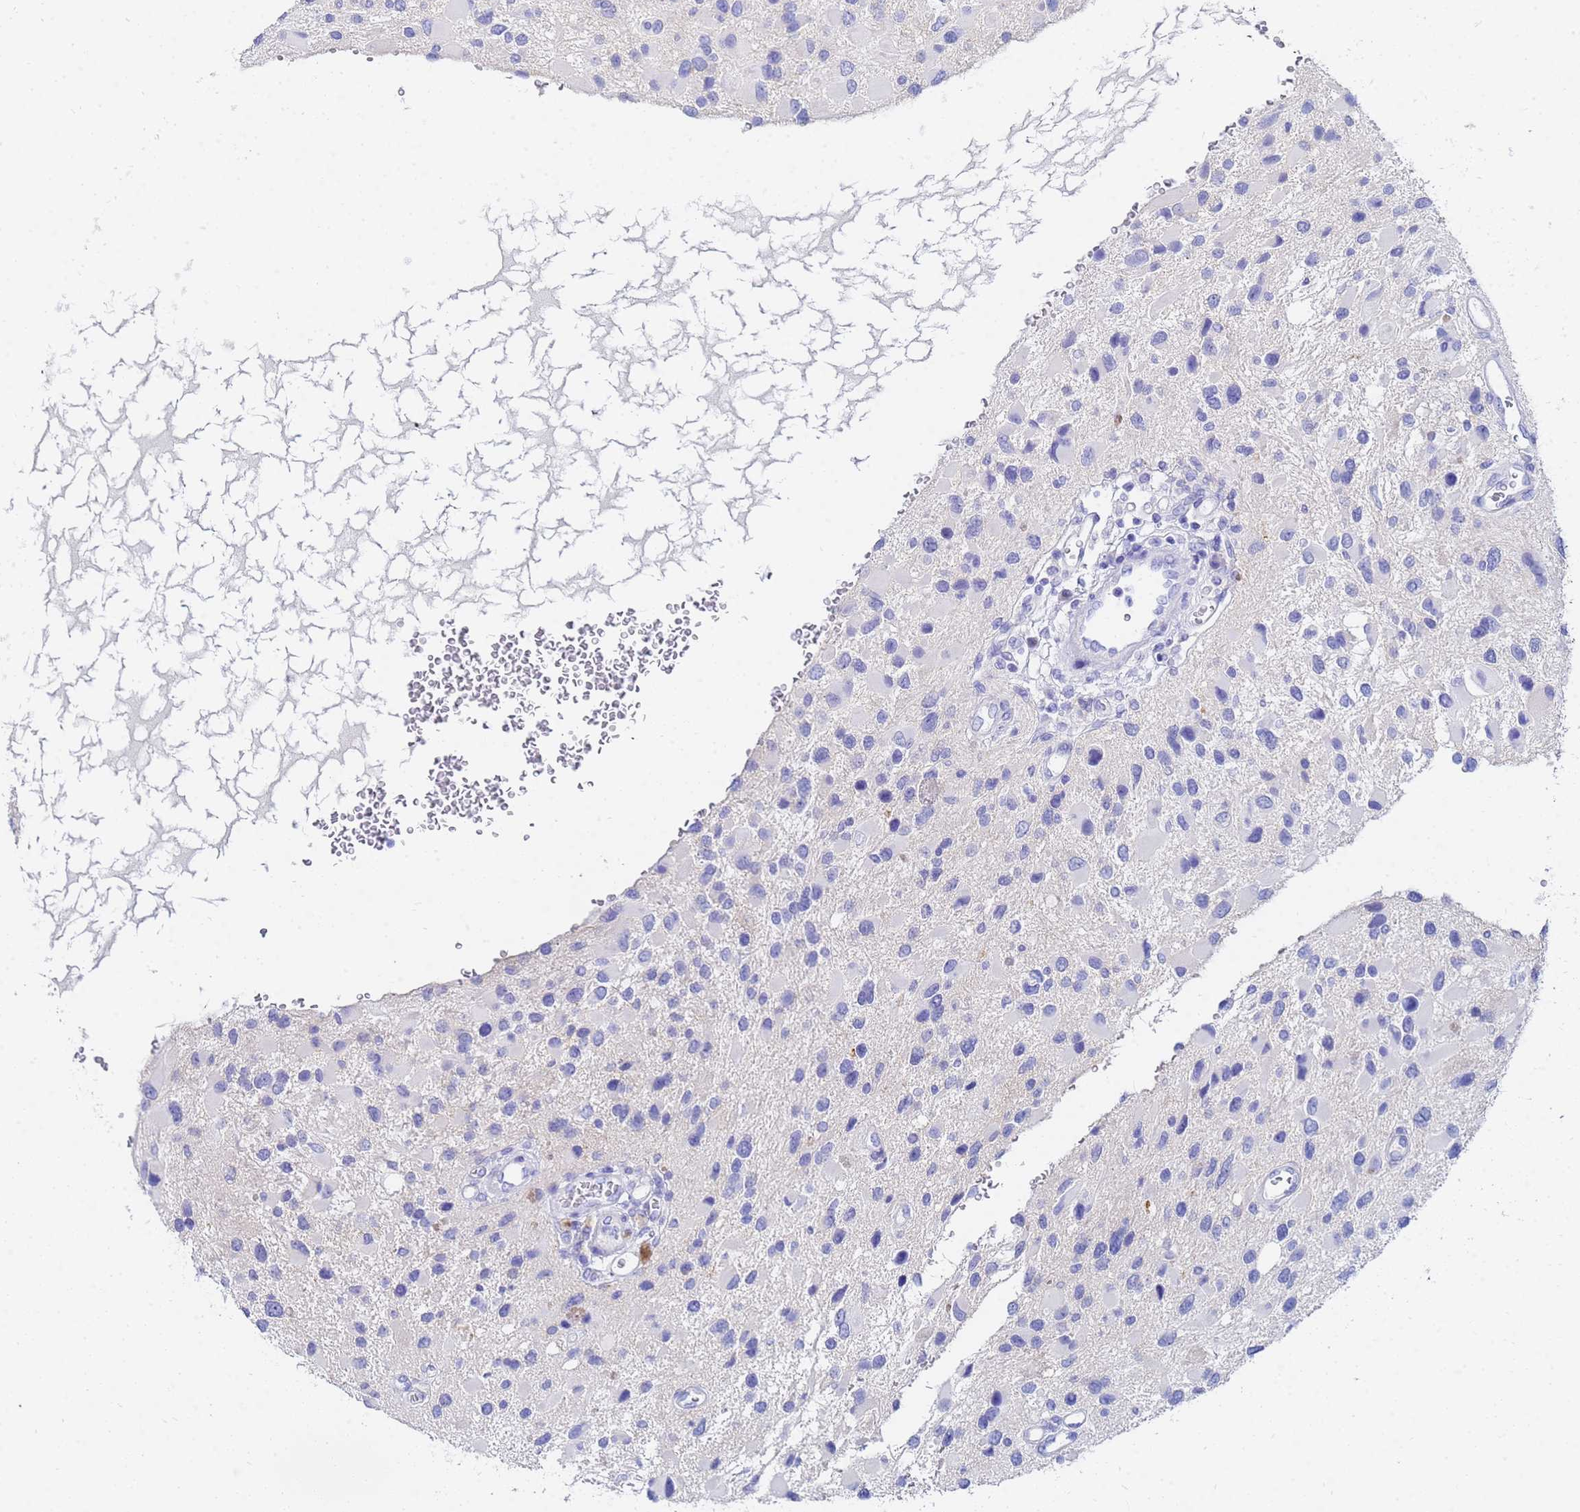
{"staining": {"intensity": "negative", "quantity": "none", "location": "none"}, "tissue": "glioma", "cell_type": "Tumor cells", "image_type": "cancer", "snomed": [{"axis": "morphology", "description": "Glioma, malignant, High grade"}, {"axis": "topography", "description": "Brain"}], "caption": "This is an IHC micrograph of malignant high-grade glioma. There is no expression in tumor cells.", "gene": "C2orf72", "patient": {"sex": "male", "age": 53}}